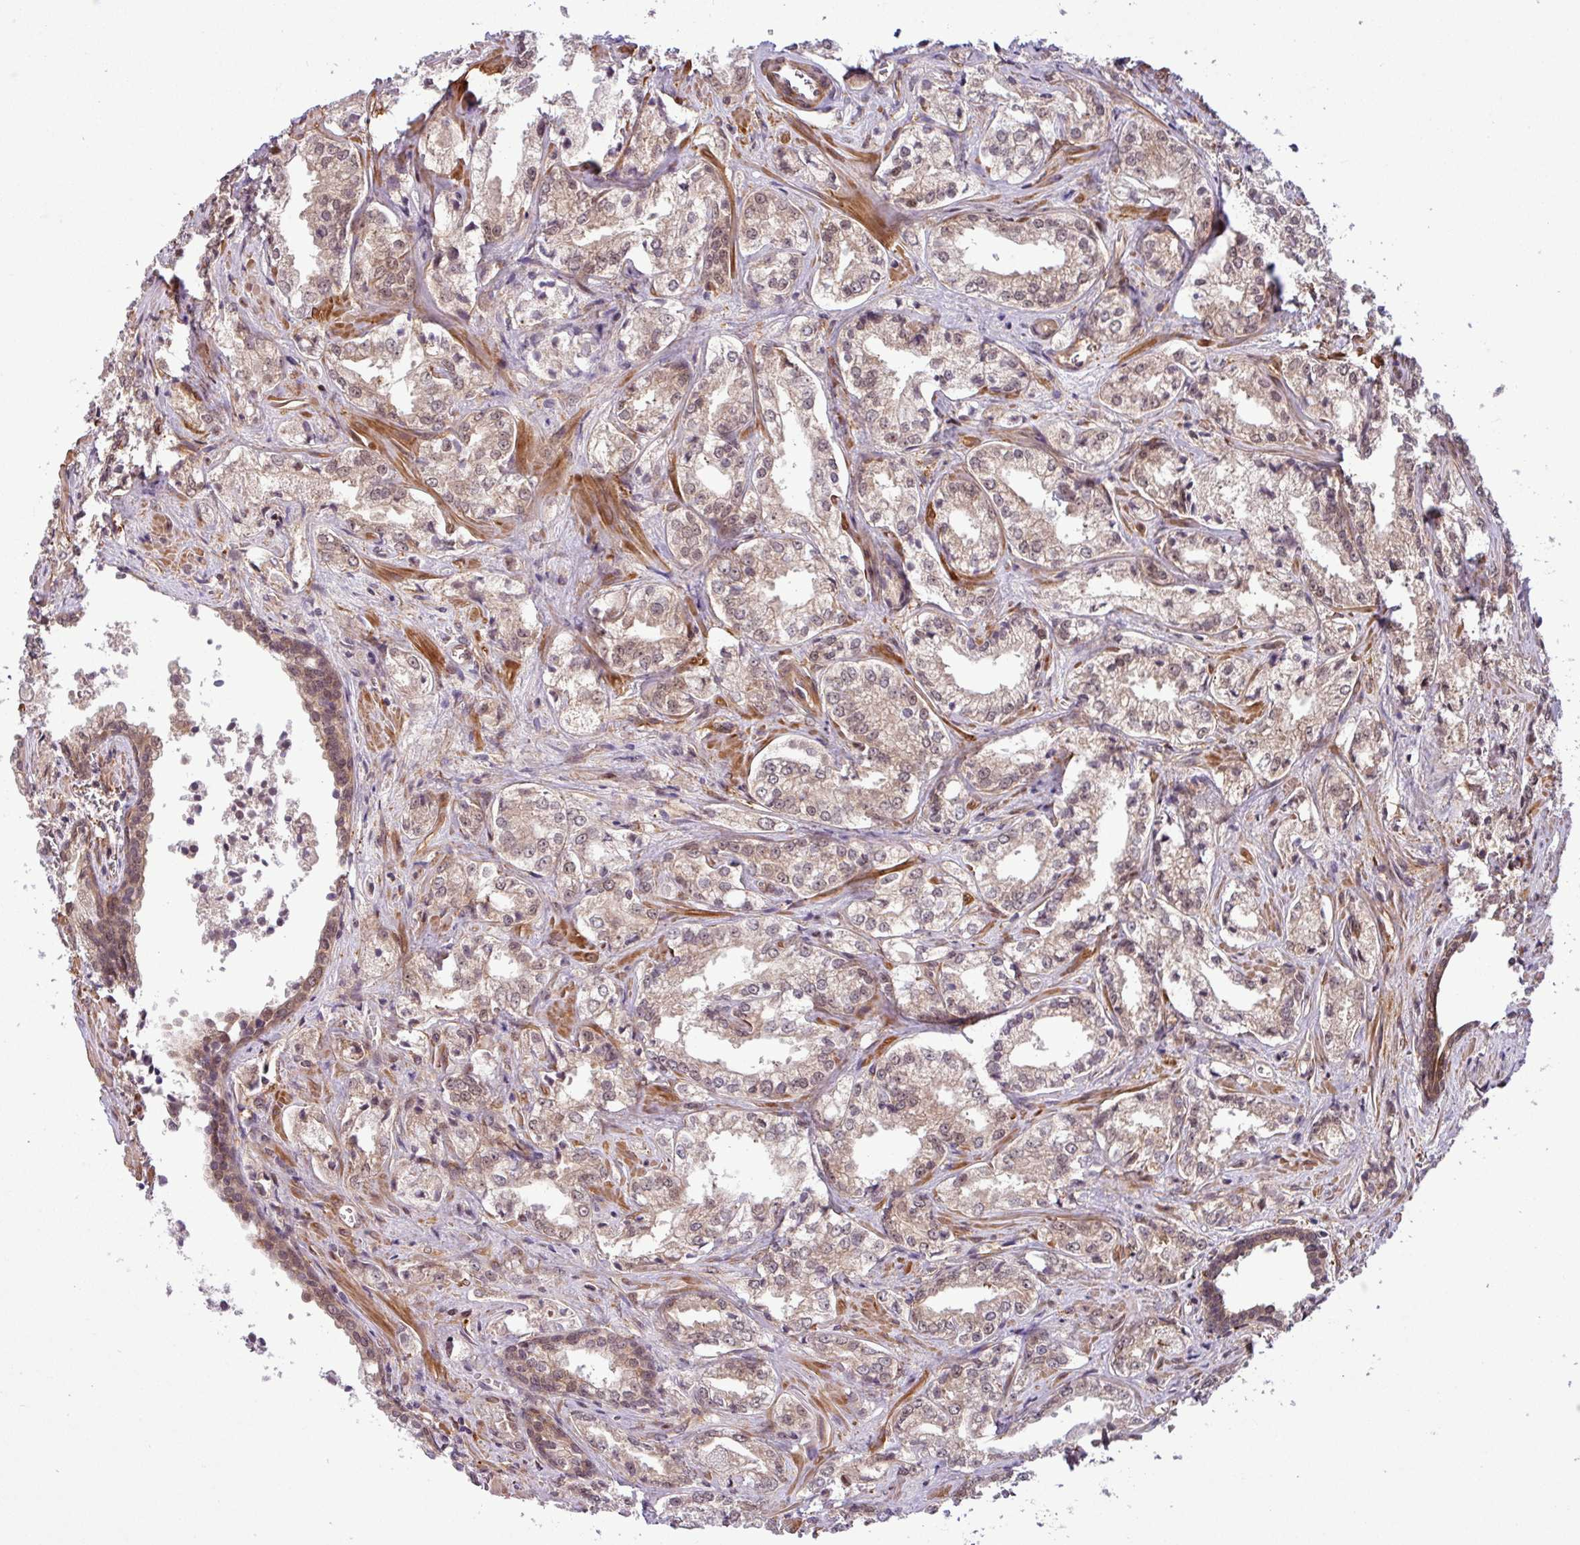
{"staining": {"intensity": "weak", "quantity": ">75%", "location": "cytoplasmic/membranous"}, "tissue": "prostate cancer", "cell_type": "Tumor cells", "image_type": "cancer", "snomed": [{"axis": "morphology", "description": "Adenocarcinoma, Low grade"}, {"axis": "topography", "description": "Prostate"}], "caption": "Tumor cells exhibit weak cytoplasmic/membranous expression in approximately >75% of cells in prostate cancer (adenocarcinoma (low-grade)).", "gene": "C7orf50", "patient": {"sex": "male", "age": 47}}